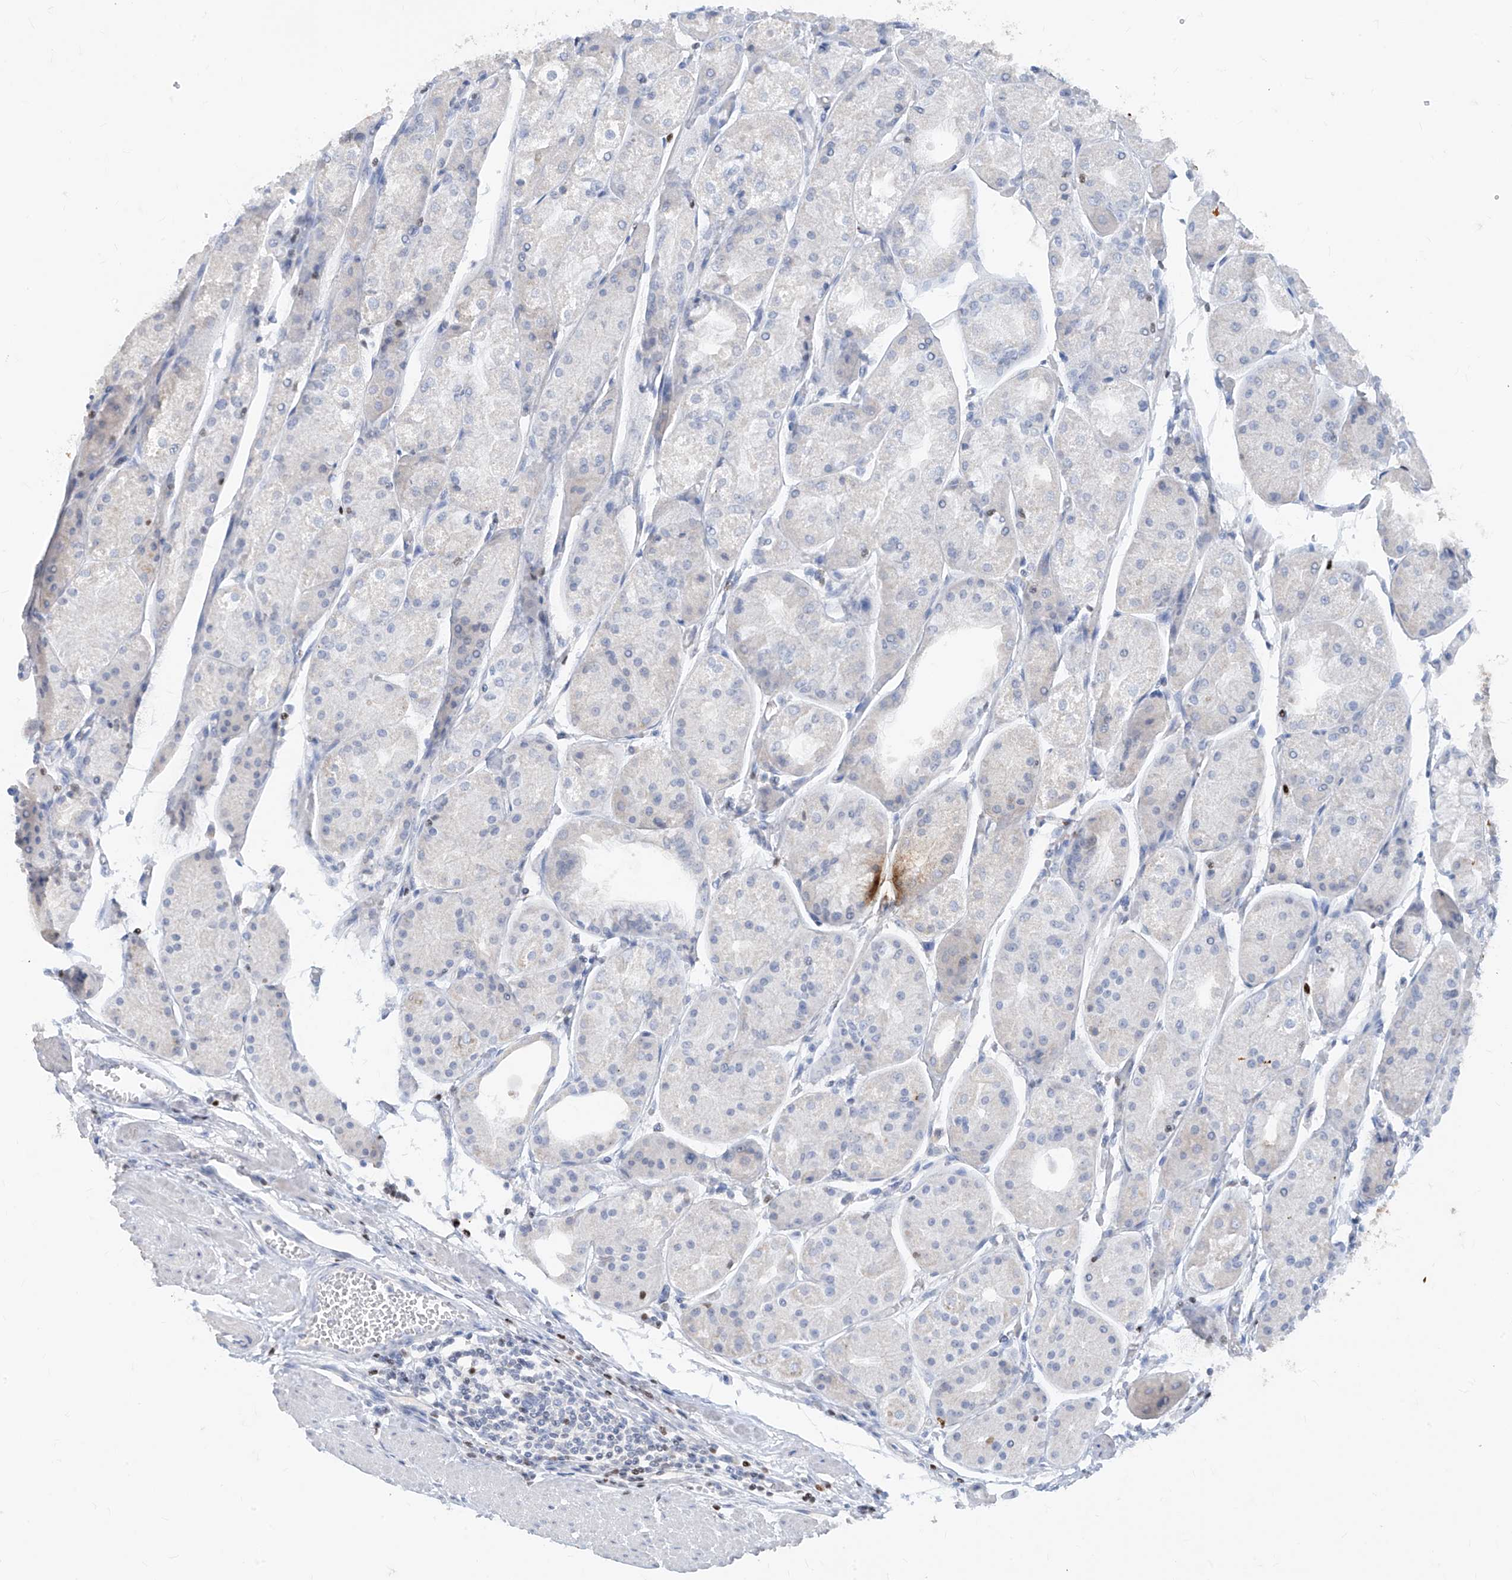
{"staining": {"intensity": "weak", "quantity": "<25%", "location": "cytoplasmic/membranous"}, "tissue": "stomach", "cell_type": "Glandular cells", "image_type": "normal", "snomed": [{"axis": "morphology", "description": "Normal tissue, NOS"}, {"axis": "topography", "description": "Stomach, upper"}], "caption": "Immunohistochemistry of unremarkable stomach displays no positivity in glandular cells. Nuclei are stained in blue.", "gene": "TBX21", "patient": {"sex": "male", "age": 72}}